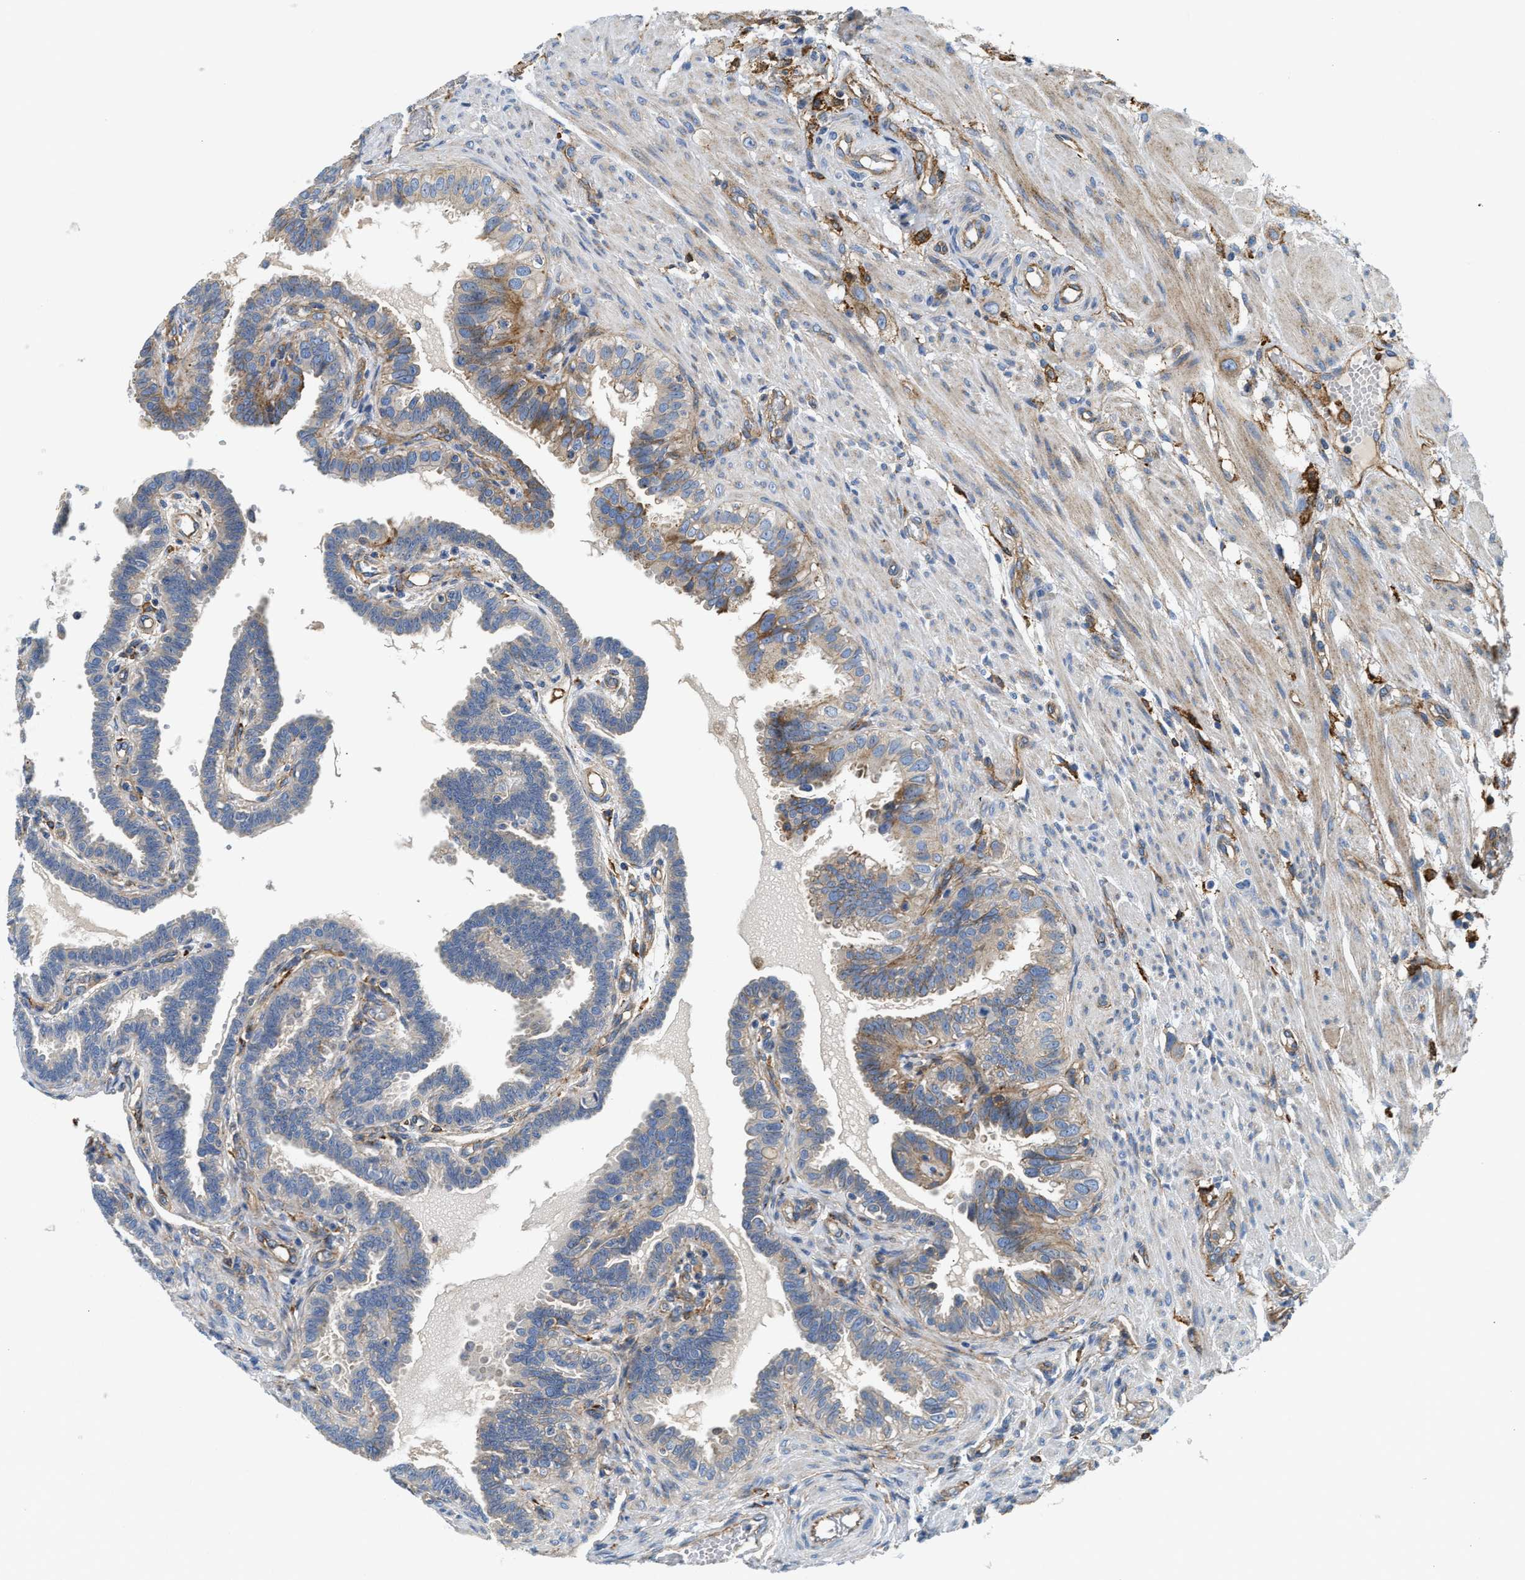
{"staining": {"intensity": "moderate", "quantity": "<25%", "location": "cytoplasmic/membranous"}, "tissue": "fallopian tube", "cell_type": "Glandular cells", "image_type": "normal", "snomed": [{"axis": "morphology", "description": "Normal tissue, NOS"}, {"axis": "topography", "description": "Fallopian tube"}, {"axis": "topography", "description": "Placenta"}], "caption": "This photomicrograph shows immunohistochemistry staining of normal human fallopian tube, with low moderate cytoplasmic/membranous expression in approximately <25% of glandular cells.", "gene": "NSUN7", "patient": {"sex": "female", "age": 34}}